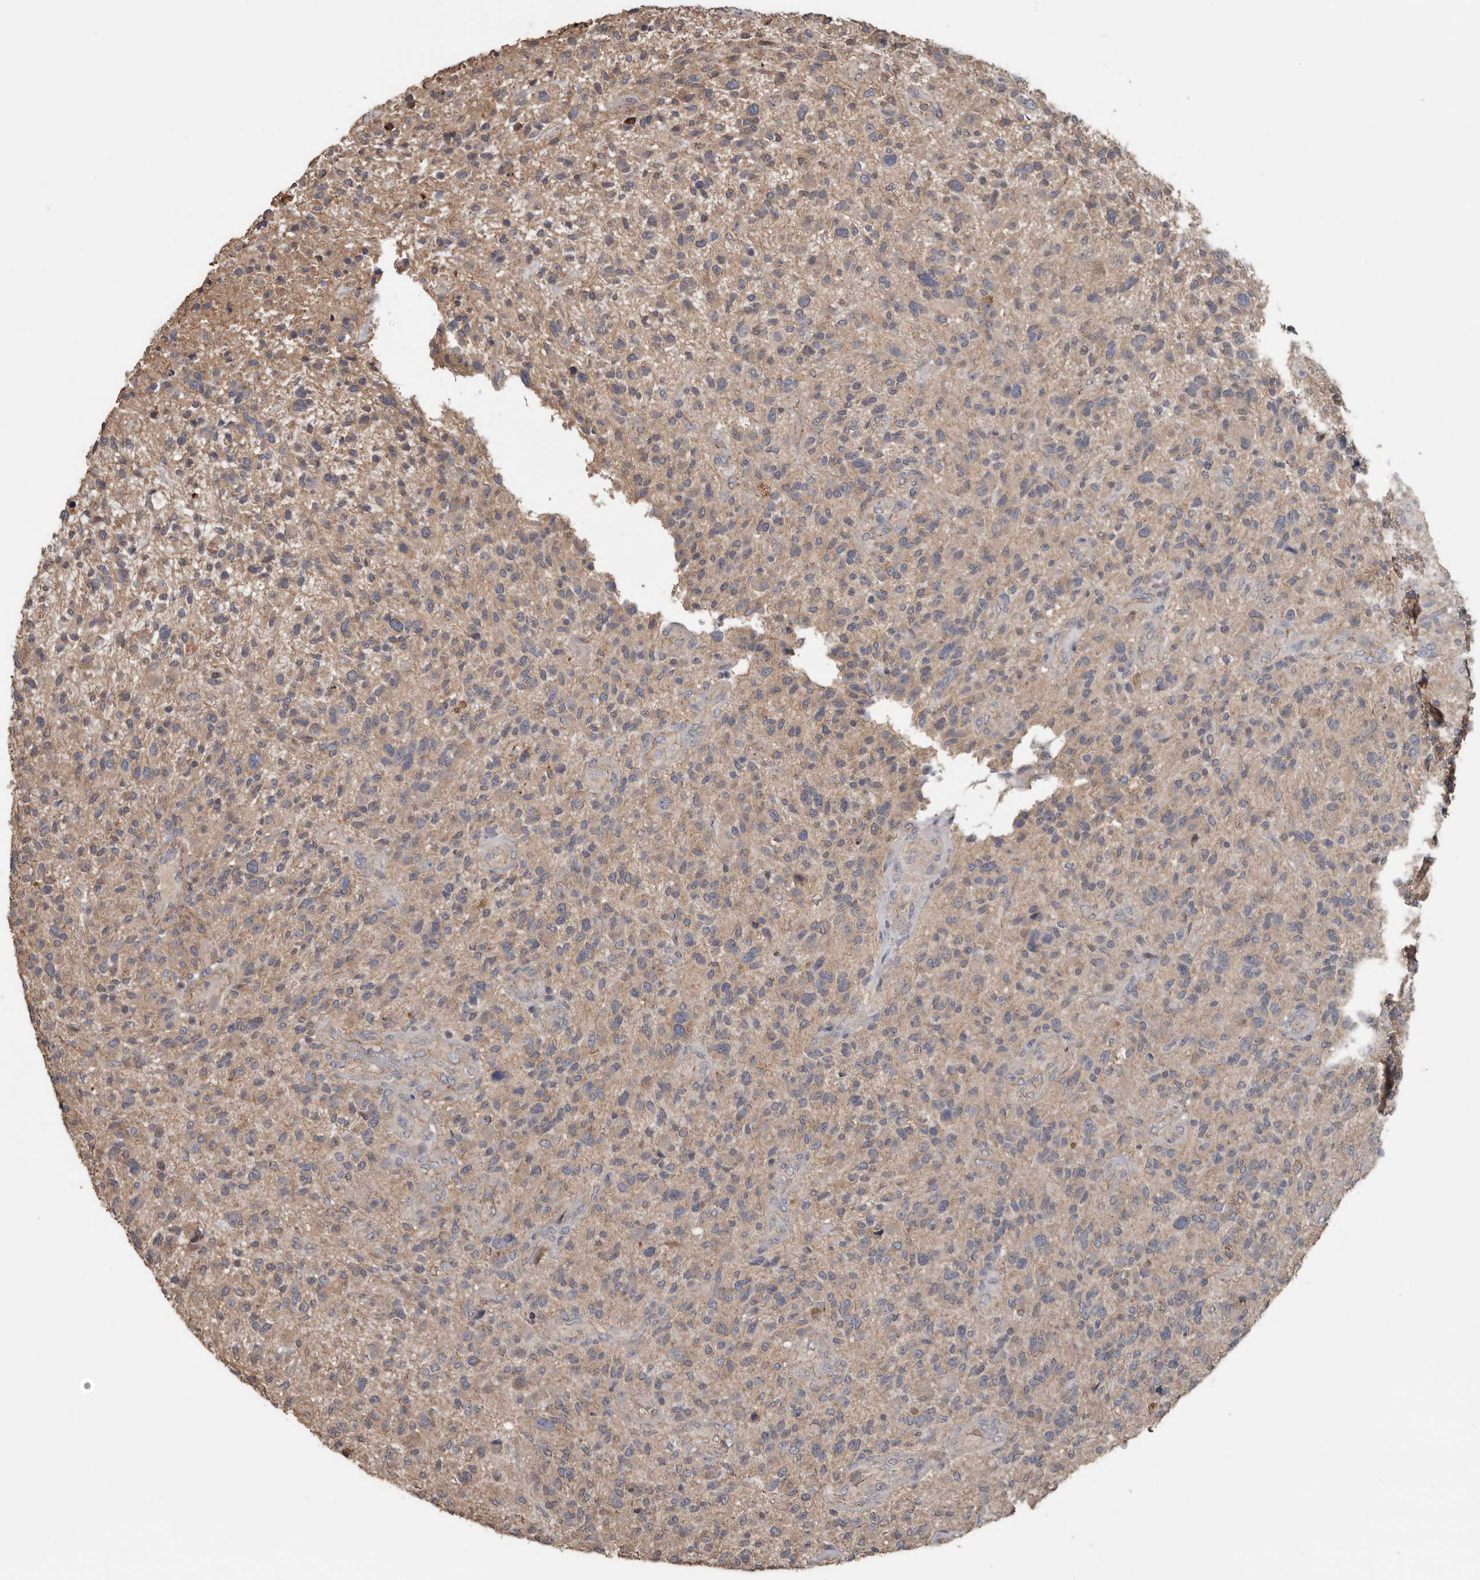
{"staining": {"intensity": "weak", "quantity": "<25%", "location": "cytoplasmic/membranous"}, "tissue": "glioma", "cell_type": "Tumor cells", "image_type": "cancer", "snomed": [{"axis": "morphology", "description": "Glioma, malignant, High grade"}, {"axis": "topography", "description": "Brain"}], "caption": "There is no significant staining in tumor cells of malignant high-grade glioma. The staining is performed using DAB (3,3'-diaminobenzidine) brown chromogen with nuclei counter-stained in using hematoxylin.", "gene": "HYAL4", "patient": {"sex": "male", "age": 47}}